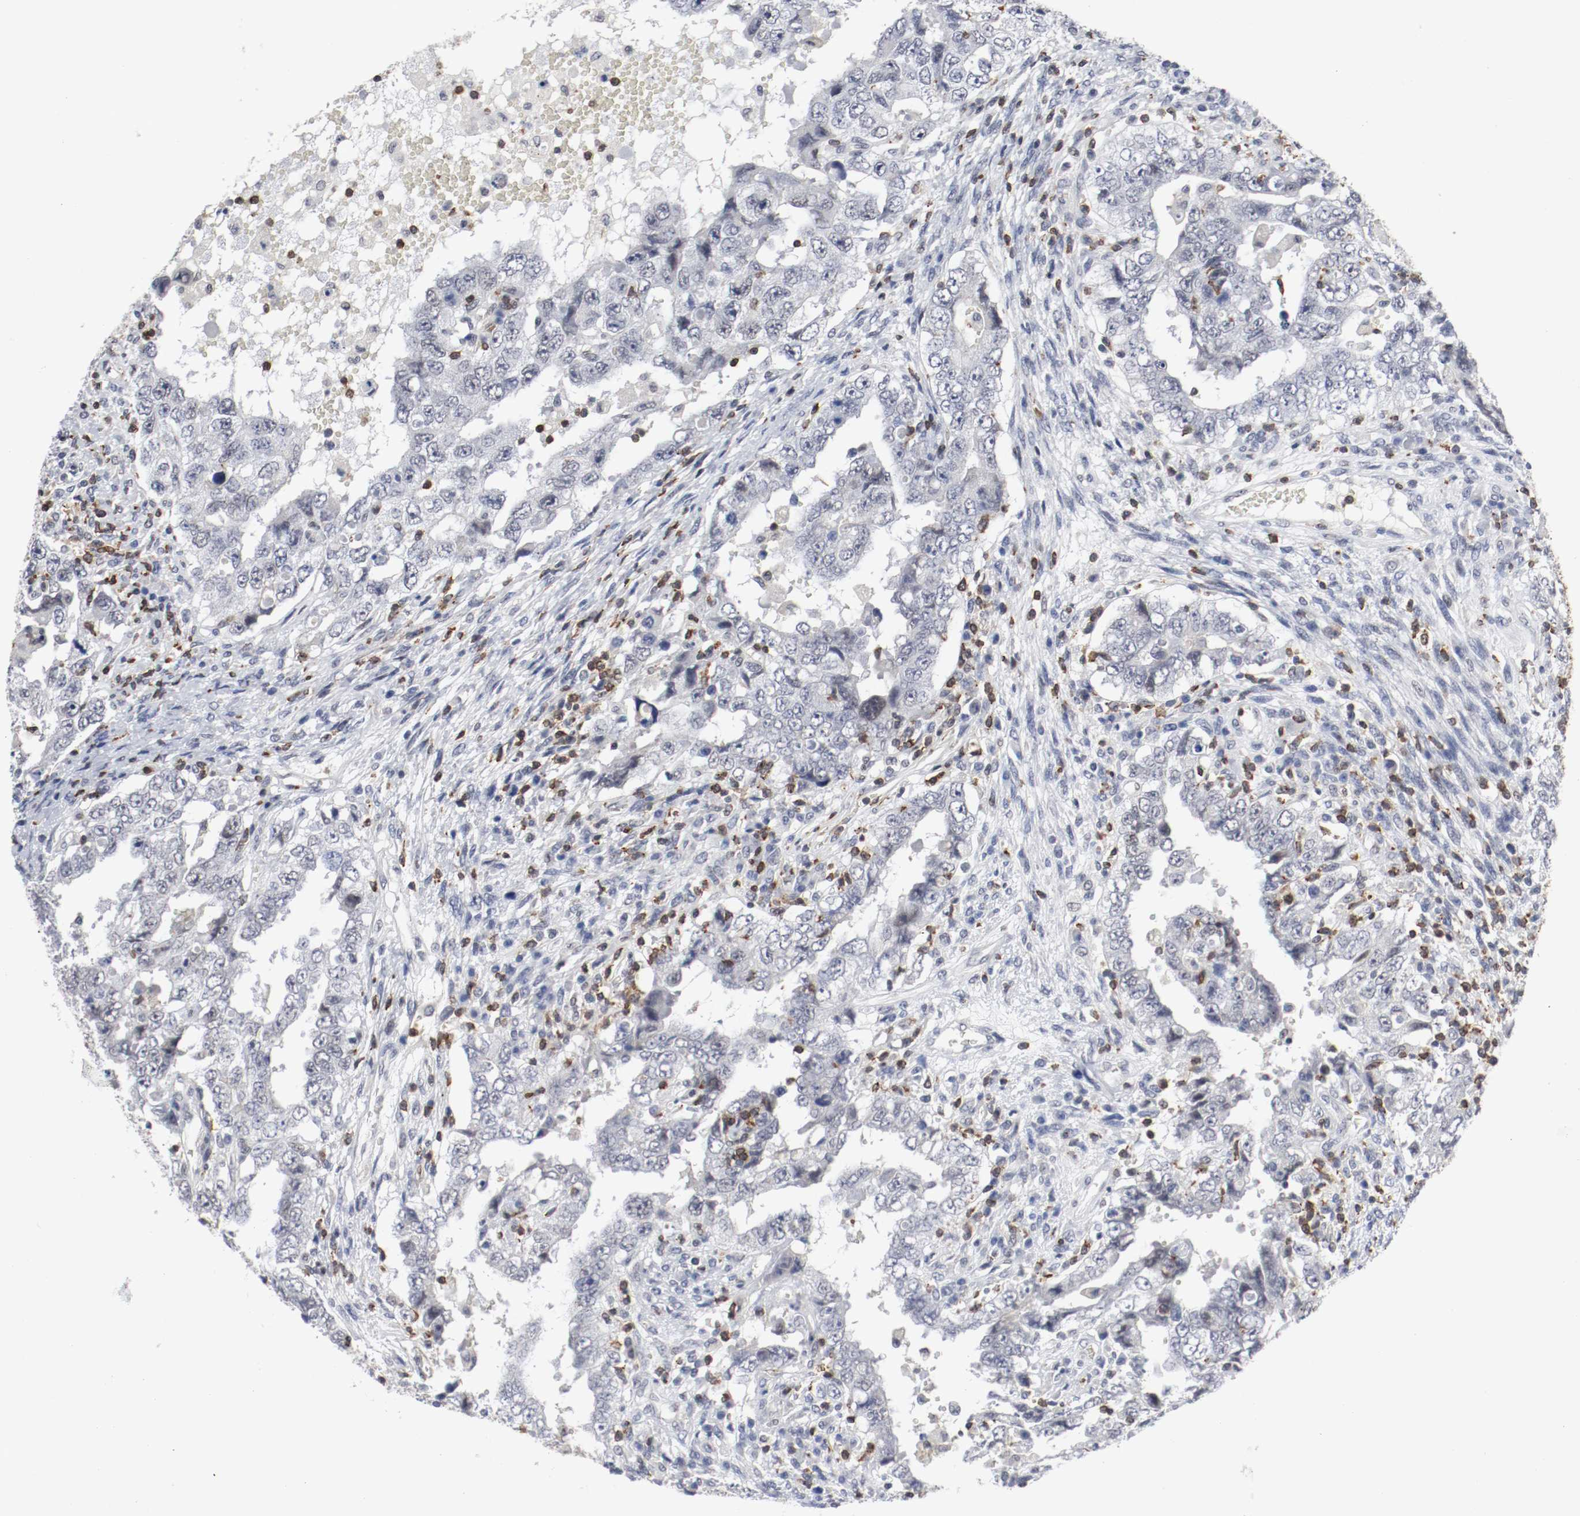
{"staining": {"intensity": "negative", "quantity": "none", "location": "none"}, "tissue": "testis cancer", "cell_type": "Tumor cells", "image_type": "cancer", "snomed": [{"axis": "morphology", "description": "Carcinoma, Embryonal, NOS"}, {"axis": "topography", "description": "Testis"}], "caption": "Tumor cells are negative for protein expression in human testis embryonal carcinoma.", "gene": "JUND", "patient": {"sex": "male", "age": 26}}